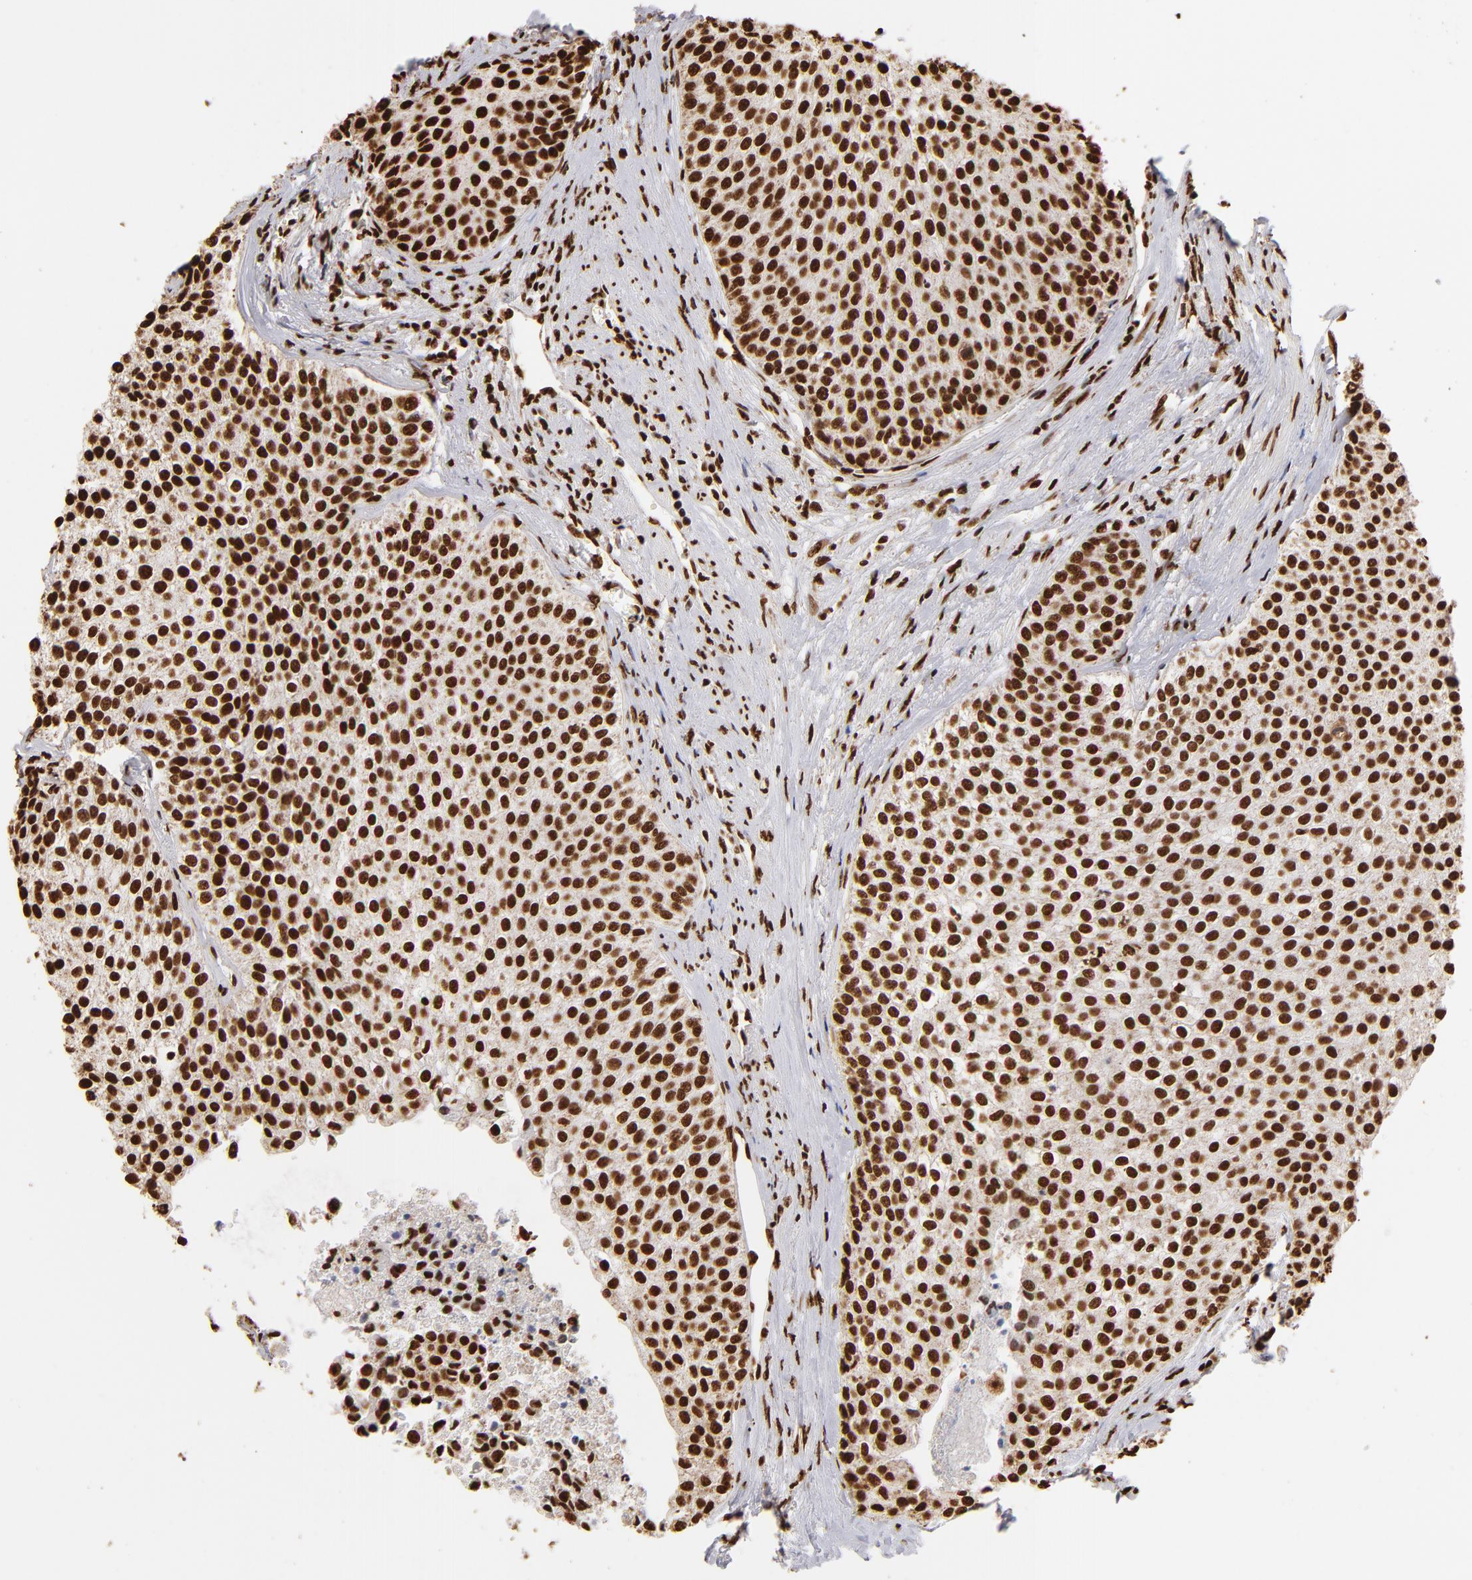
{"staining": {"intensity": "strong", "quantity": ">75%", "location": "nuclear"}, "tissue": "urothelial cancer", "cell_type": "Tumor cells", "image_type": "cancer", "snomed": [{"axis": "morphology", "description": "Urothelial carcinoma, Low grade"}, {"axis": "topography", "description": "Urinary bladder"}], "caption": "Strong nuclear protein staining is present in about >75% of tumor cells in urothelial cancer.", "gene": "ILF3", "patient": {"sex": "female", "age": 73}}